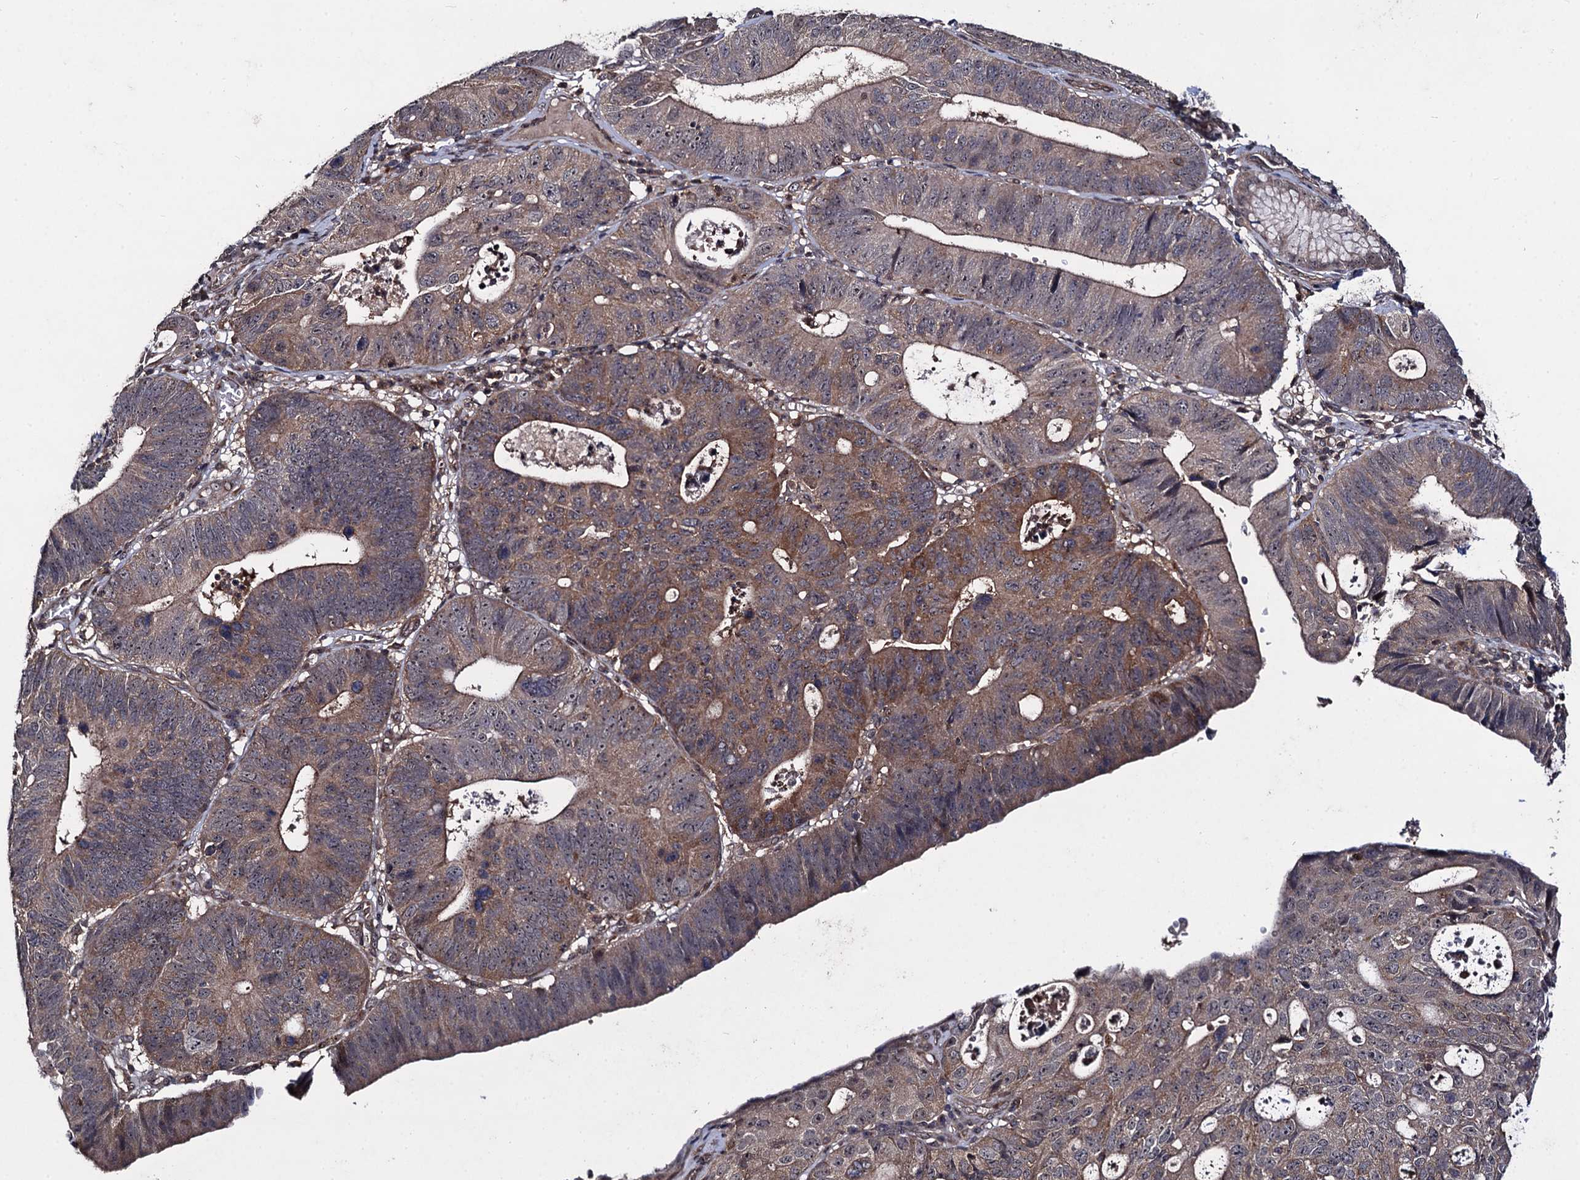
{"staining": {"intensity": "moderate", "quantity": "<25%", "location": "cytoplasmic/membranous"}, "tissue": "stomach cancer", "cell_type": "Tumor cells", "image_type": "cancer", "snomed": [{"axis": "morphology", "description": "Adenocarcinoma, NOS"}, {"axis": "topography", "description": "Stomach"}], "caption": "Moderate cytoplasmic/membranous expression for a protein is present in about <25% of tumor cells of stomach adenocarcinoma using immunohistochemistry.", "gene": "KXD1", "patient": {"sex": "male", "age": 59}}